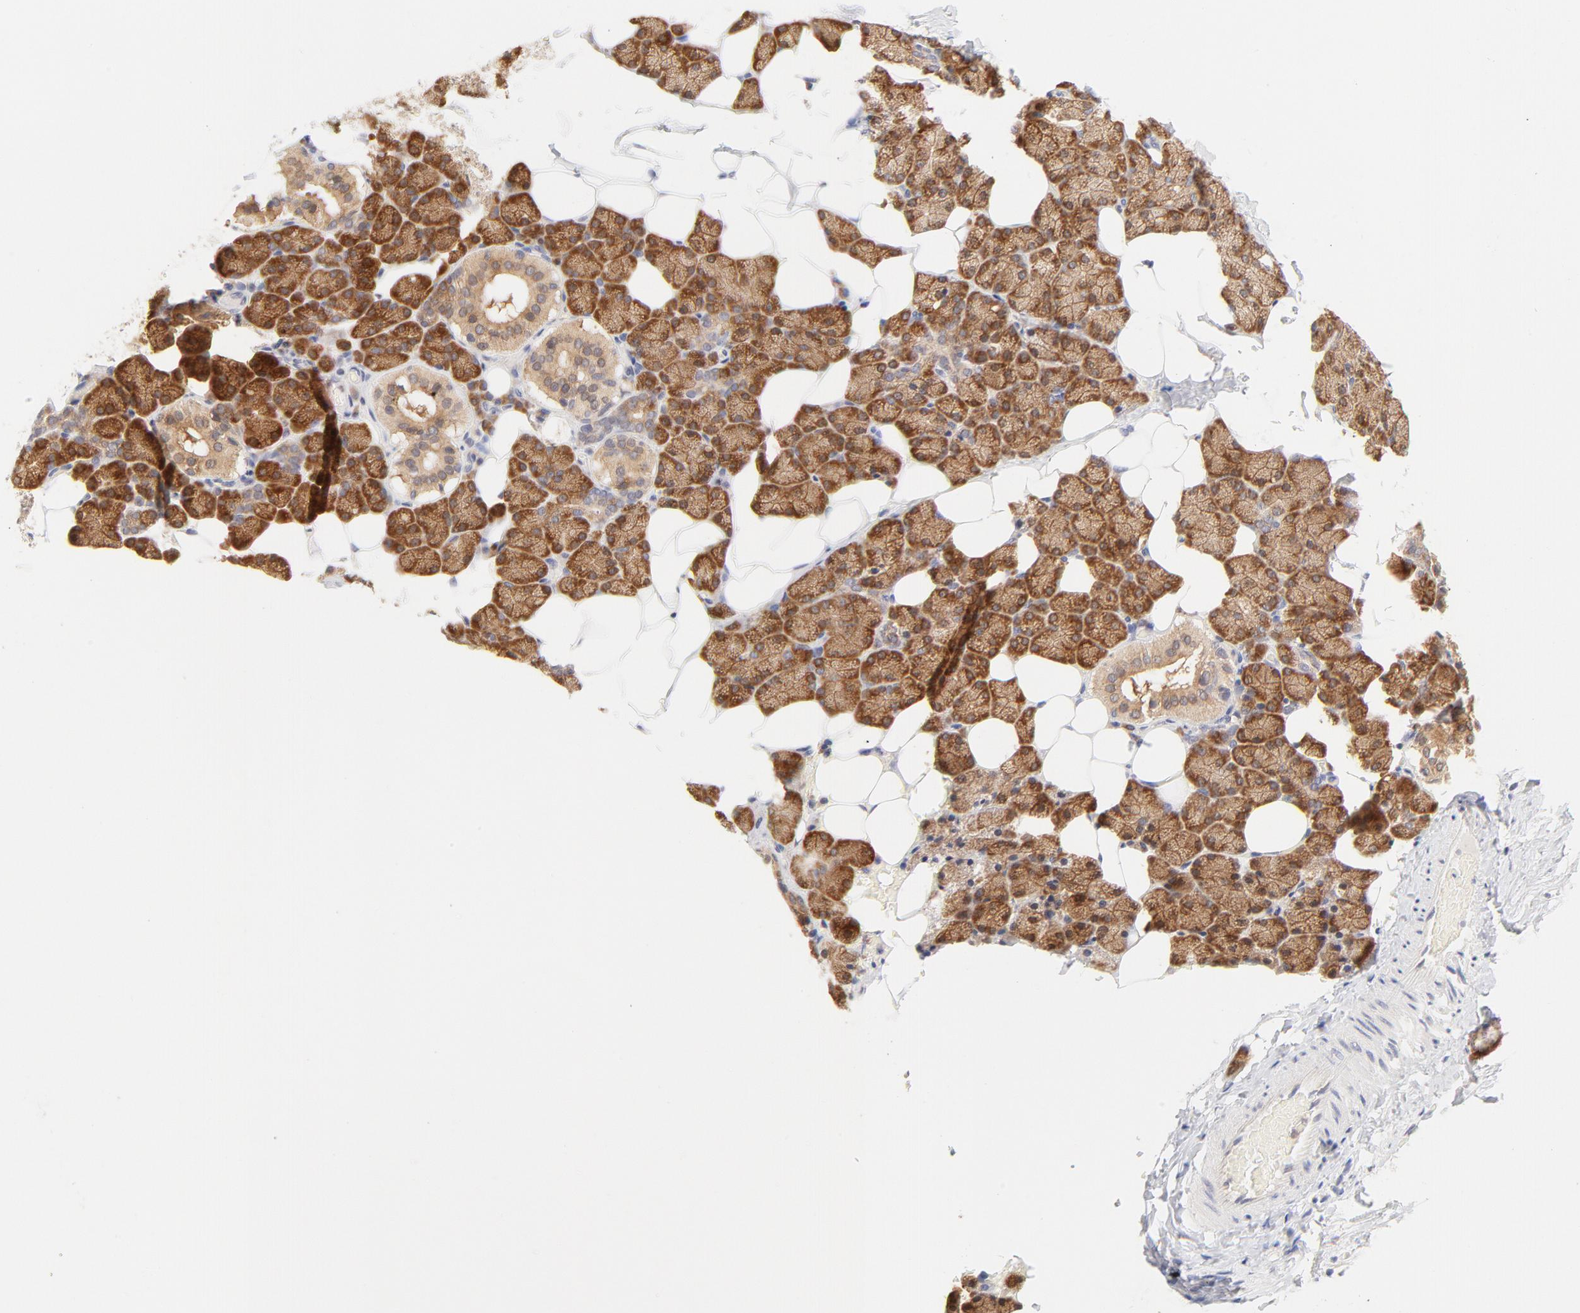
{"staining": {"intensity": "moderate", "quantity": ">75%", "location": "cytoplasmic/membranous"}, "tissue": "salivary gland", "cell_type": "Glandular cells", "image_type": "normal", "snomed": [{"axis": "morphology", "description": "Normal tissue, NOS"}, {"axis": "topography", "description": "Lymph node"}, {"axis": "topography", "description": "Salivary gland"}], "caption": "This is an image of immunohistochemistry staining of unremarkable salivary gland, which shows moderate positivity in the cytoplasmic/membranous of glandular cells.", "gene": "RPS6KA1", "patient": {"sex": "male", "age": 8}}